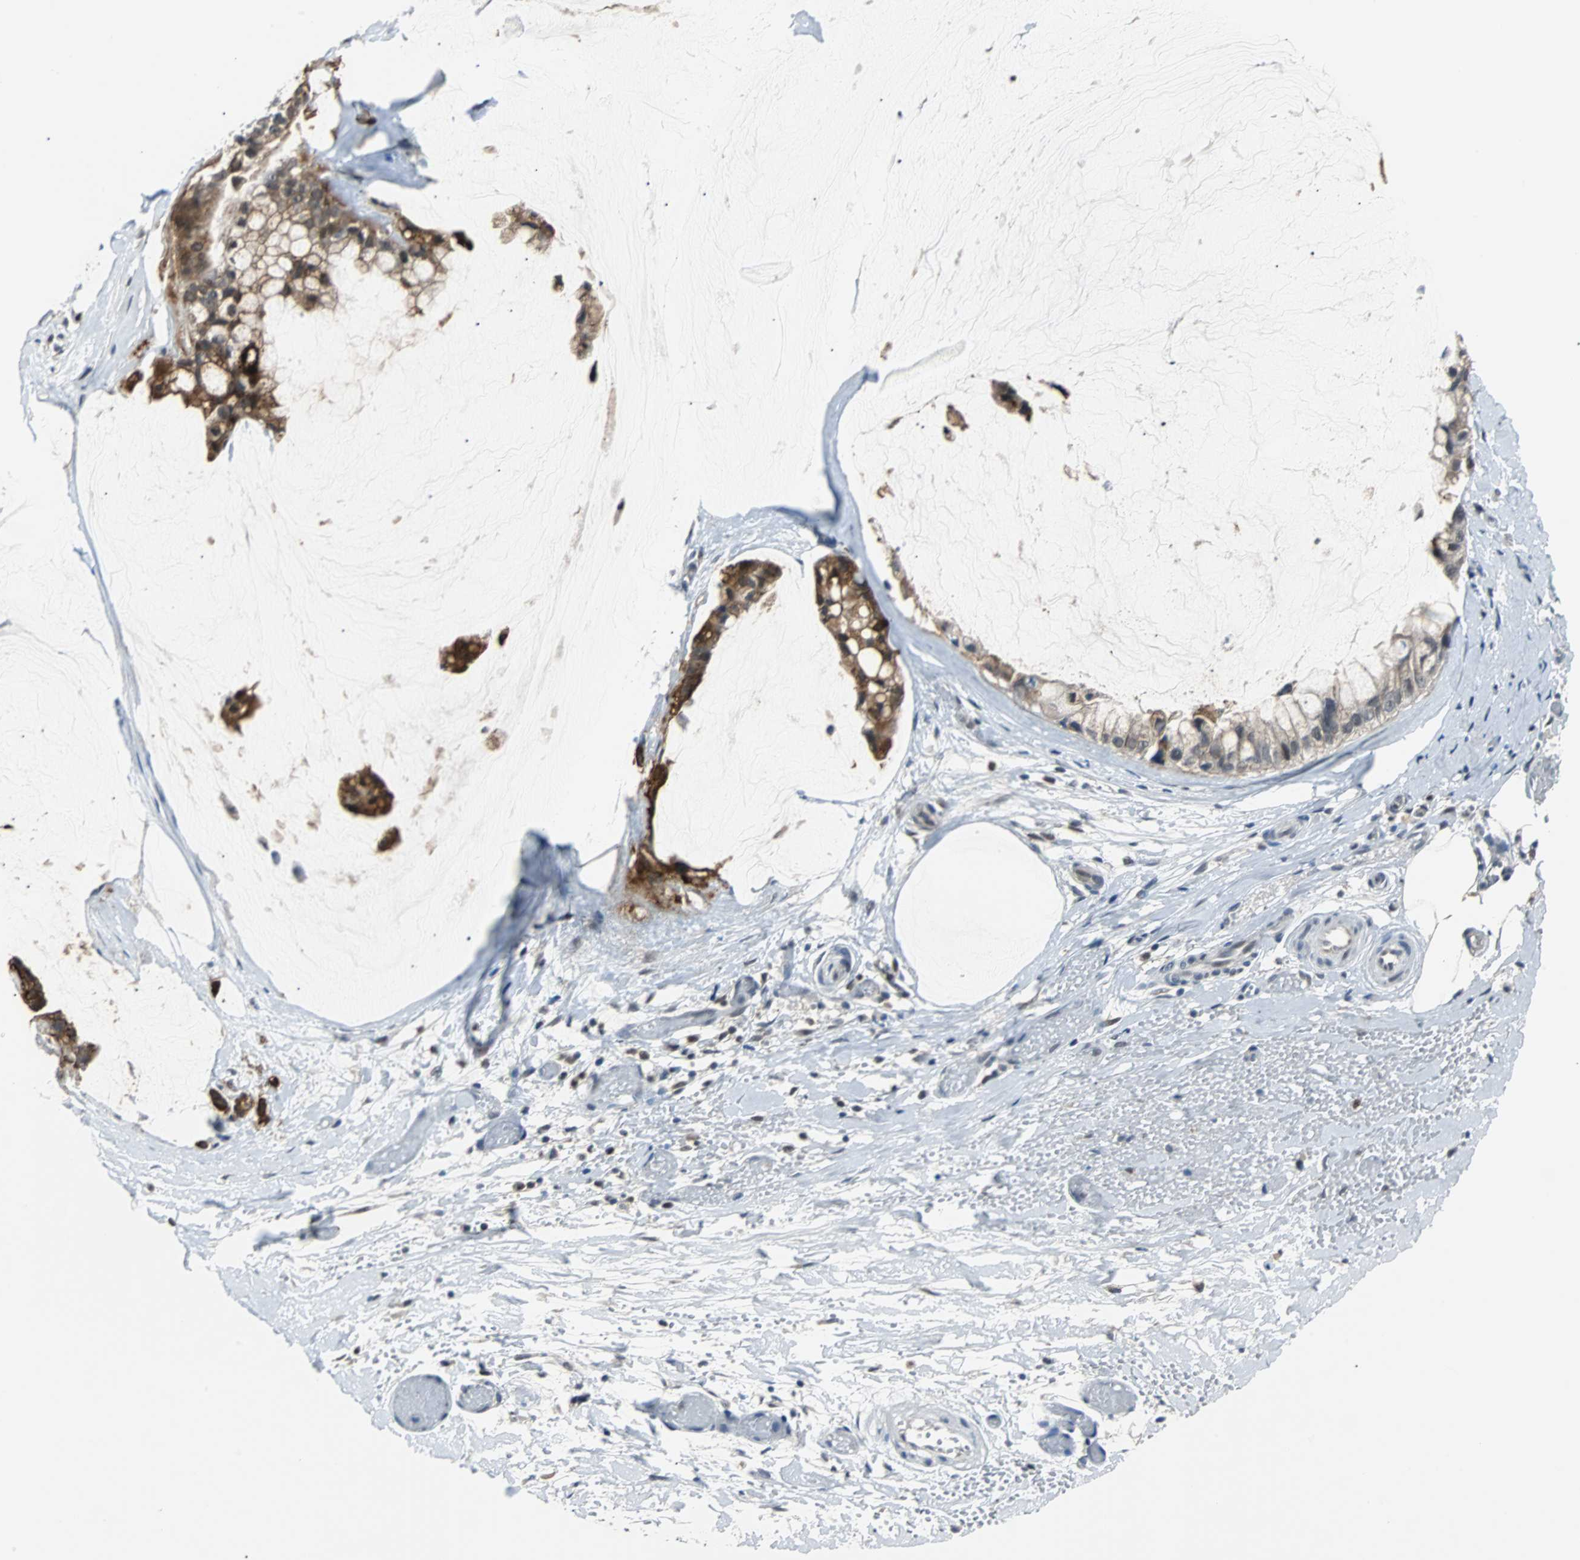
{"staining": {"intensity": "strong", "quantity": ">75%", "location": "cytoplasmic/membranous,nuclear"}, "tissue": "ovarian cancer", "cell_type": "Tumor cells", "image_type": "cancer", "snomed": [{"axis": "morphology", "description": "Cystadenocarcinoma, mucinous, NOS"}, {"axis": "topography", "description": "Ovary"}], "caption": "DAB immunohistochemical staining of ovarian mucinous cystadenocarcinoma displays strong cytoplasmic/membranous and nuclear protein expression in approximately >75% of tumor cells.", "gene": "SIRT1", "patient": {"sex": "female", "age": 39}}